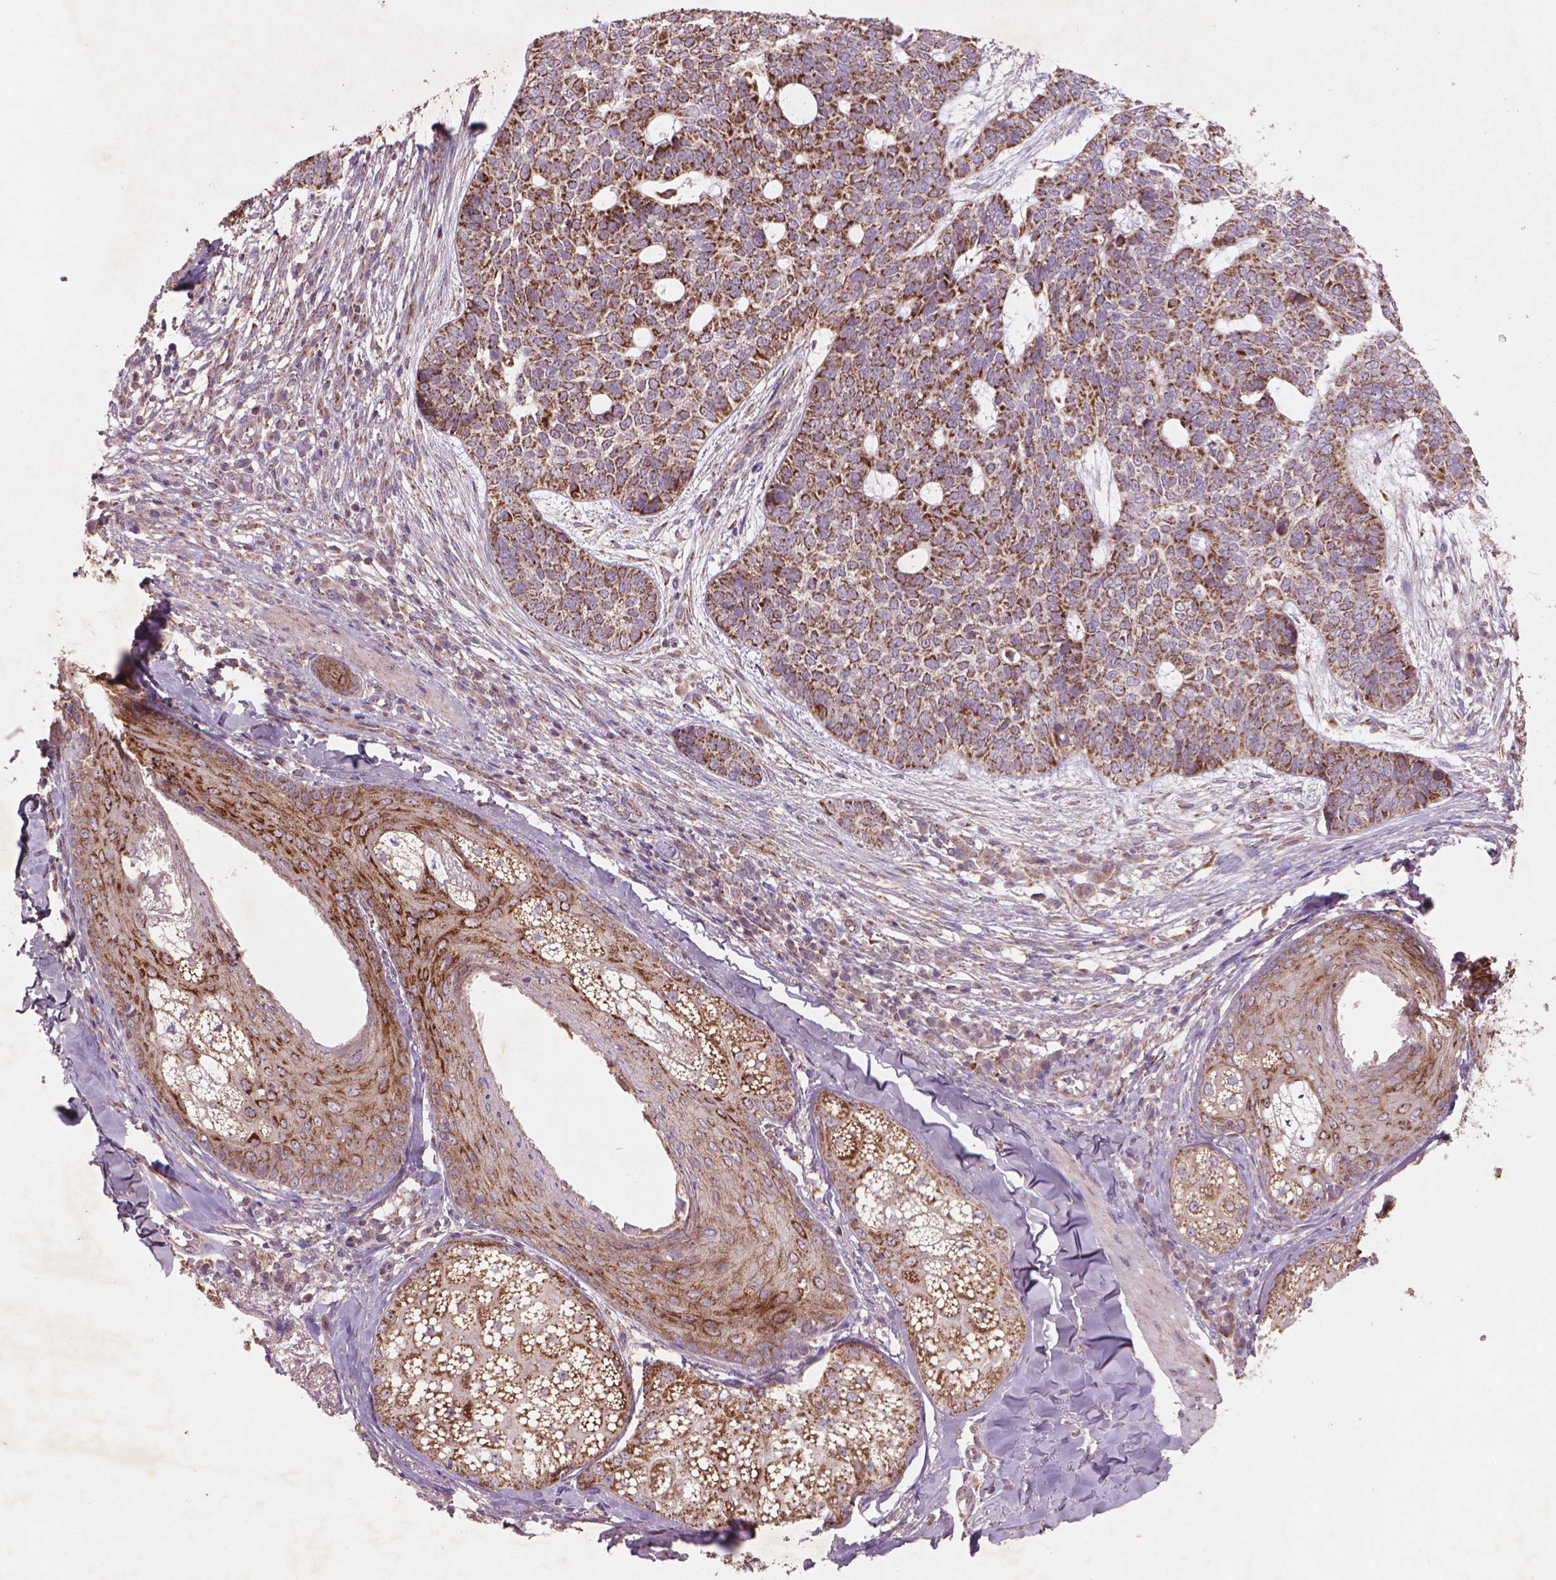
{"staining": {"intensity": "moderate", "quantity": ">75%", "location": "cytoplasmic/membranous"}, "tissue": "skin cancer", "cell_type": "Tumor cells", "image_type": "cancer", "snomed": [{"axis": "morphology", "description": "Basal cell carcinoma"}, {"axis": "topography", "description": "Skin"}], "caption": "Human skin cancer (basal cell carcinoma) stained for a protein (brown) exhibits moderate cytoplasmic/membranous positive staining in about >75% of tumor cells.", "gene": "NLRX1", "patient": {"sex": "female", "age": 69}}